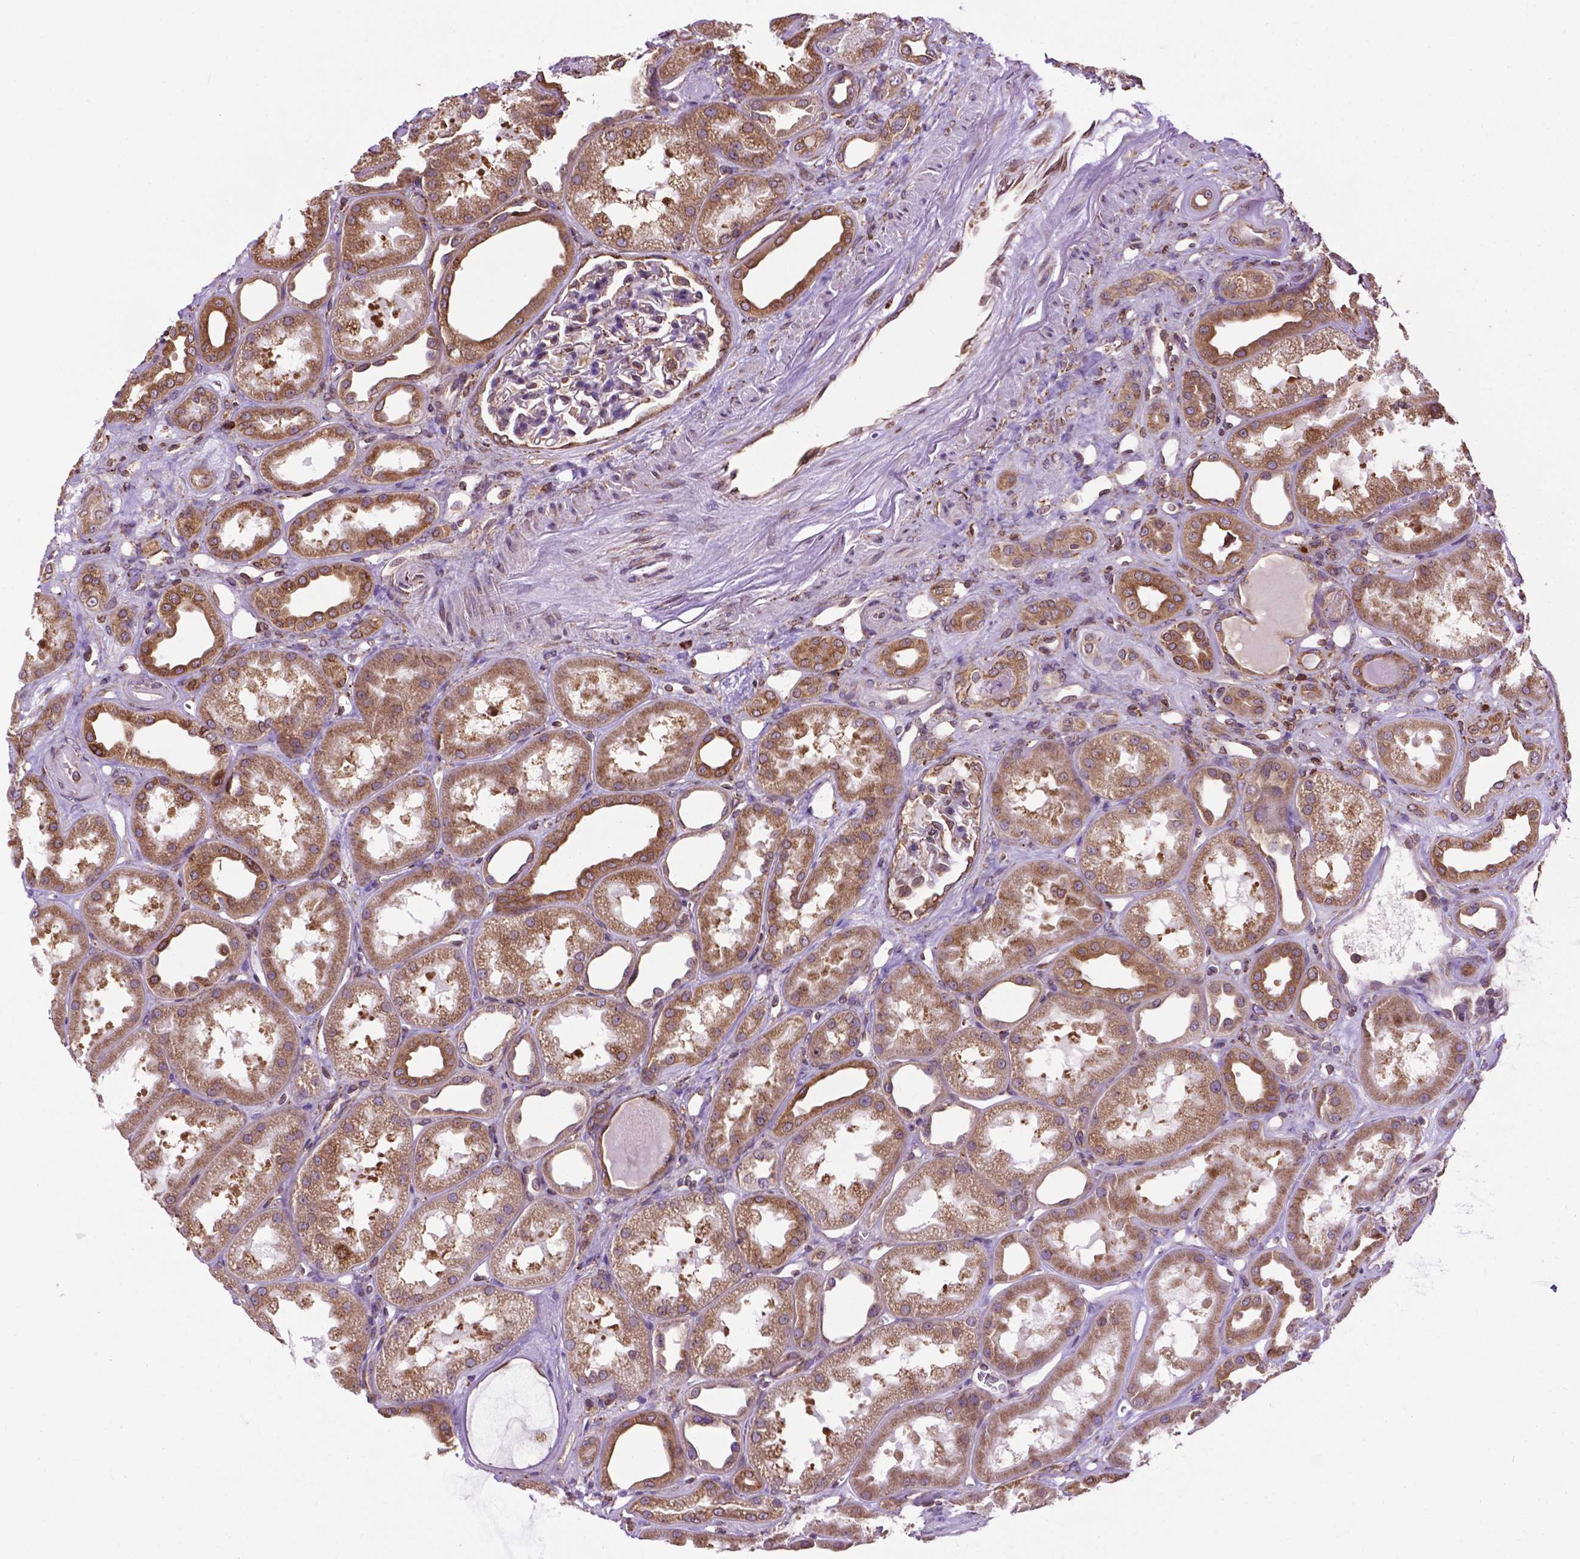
{"staining": {"intensity": "weak", "quantity": "25%-75%", "location": "cytoplasmic/membranous"}, "tissue": "kidney", "cell_type": "Cells in glomeruli", "image_type": "normal", "snomed": [{"axis": "morphology", "description": "Normal tissue, NOS"}, {"axis": "topography", "description": "Kidney"}], "caption": "Immunohistochemistry histopathology image of benign human kidney stained for a protein (brown), which reveals low levels of weak cytoplasmic/membranous positivity in approximately 25%-75% of cells in glomeruli.", "gene": "GANAB", "patient": {"sex": "male", "age": 61}}